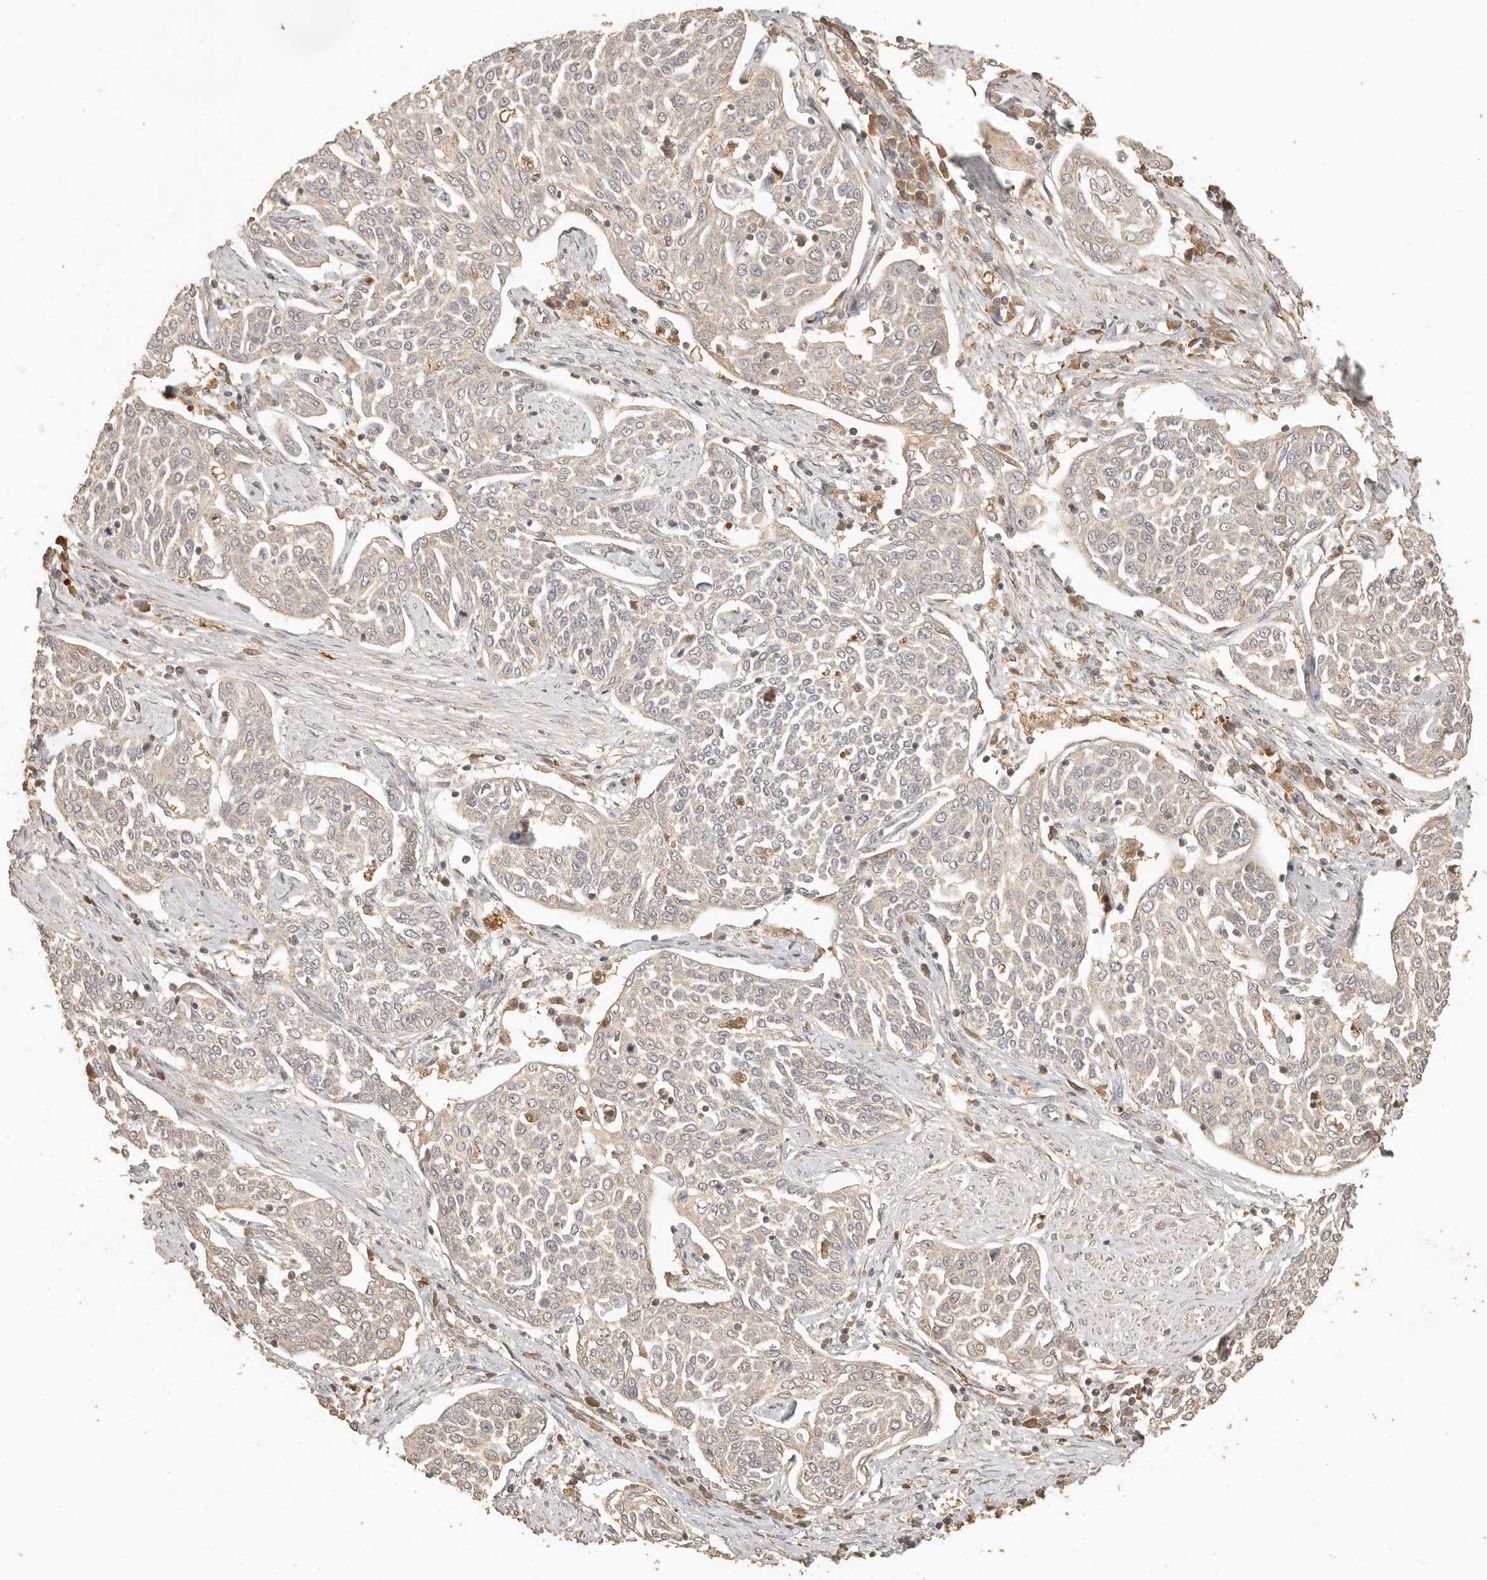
{"staining": {"intensity": "negative", "quantity": "none", "location": "none"}, "tissue": "cervical cancer", "cell_type": "Tumor cells", "image_type": "cancer", "snomed": [{"axis": "morphology", "description": "Squamous cell carcinoma, NOS"}, {"axis": "topography", "description": "Cervix"}], "caption": "There is no significant positivity in tumor cells of cervical cancer.", "gene": "INTS11", "patient": {"sex": "female", "age": 34}}